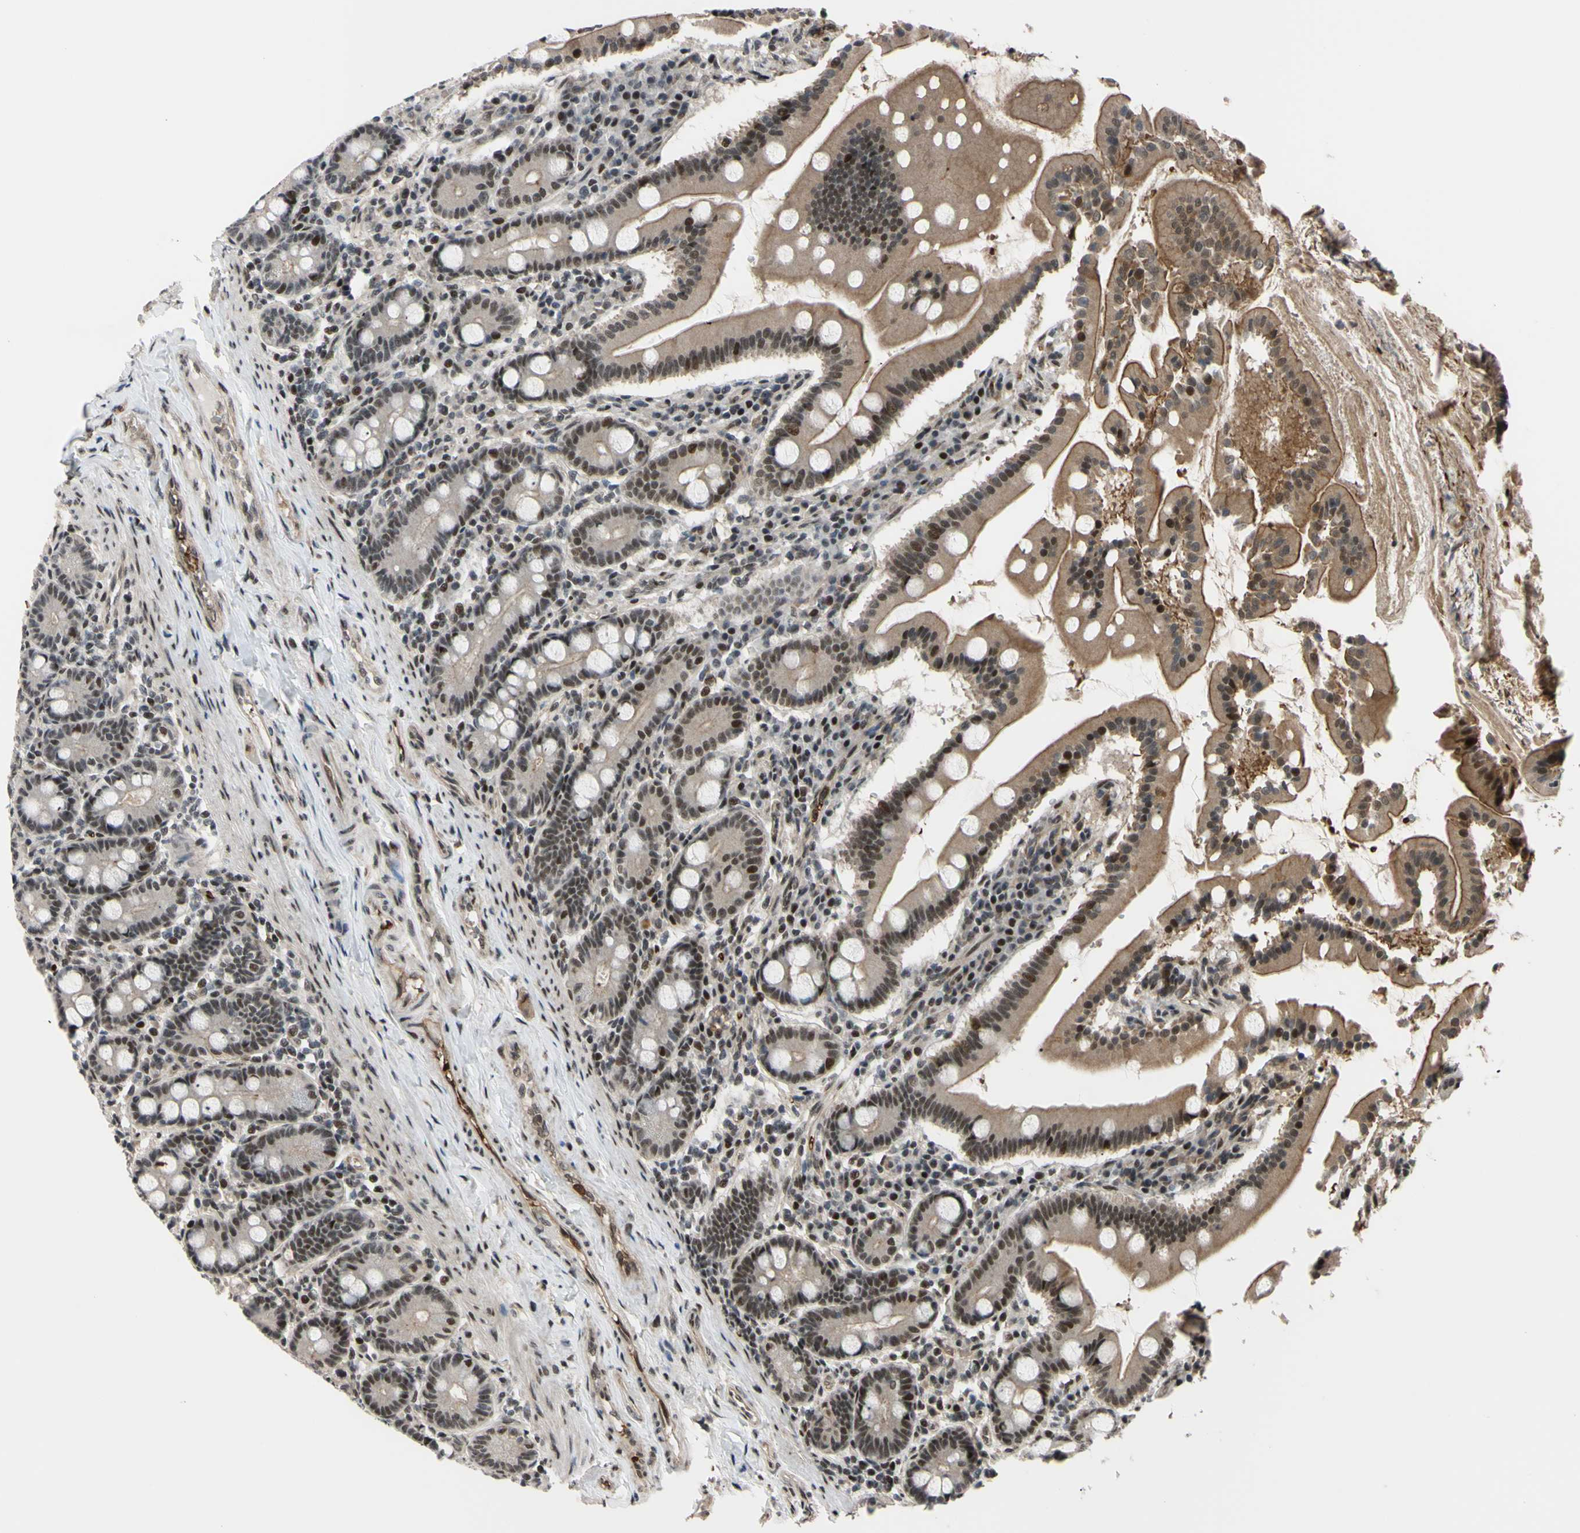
{"staining": {"intensity": "moderate", "quantity": ">75%", "location": "cytoplasmic/membranous,nuclear"}, "tissue": "duodenum", "cell_type": "Glandular cells", "image_type": "normal", "snomed": [{"axis": "morphology", "description": "Normal tissue, NOS"}, {"axis": "topography", "description": "Duodenum"}], "caption": "The image displays a brown stain indicating the presence of a protein in the cytoplasmic/membranous,nuclear of glandular cells in duodenum.", "gene": "THAP12", "patient": {"sex": "male", "age": 50}}